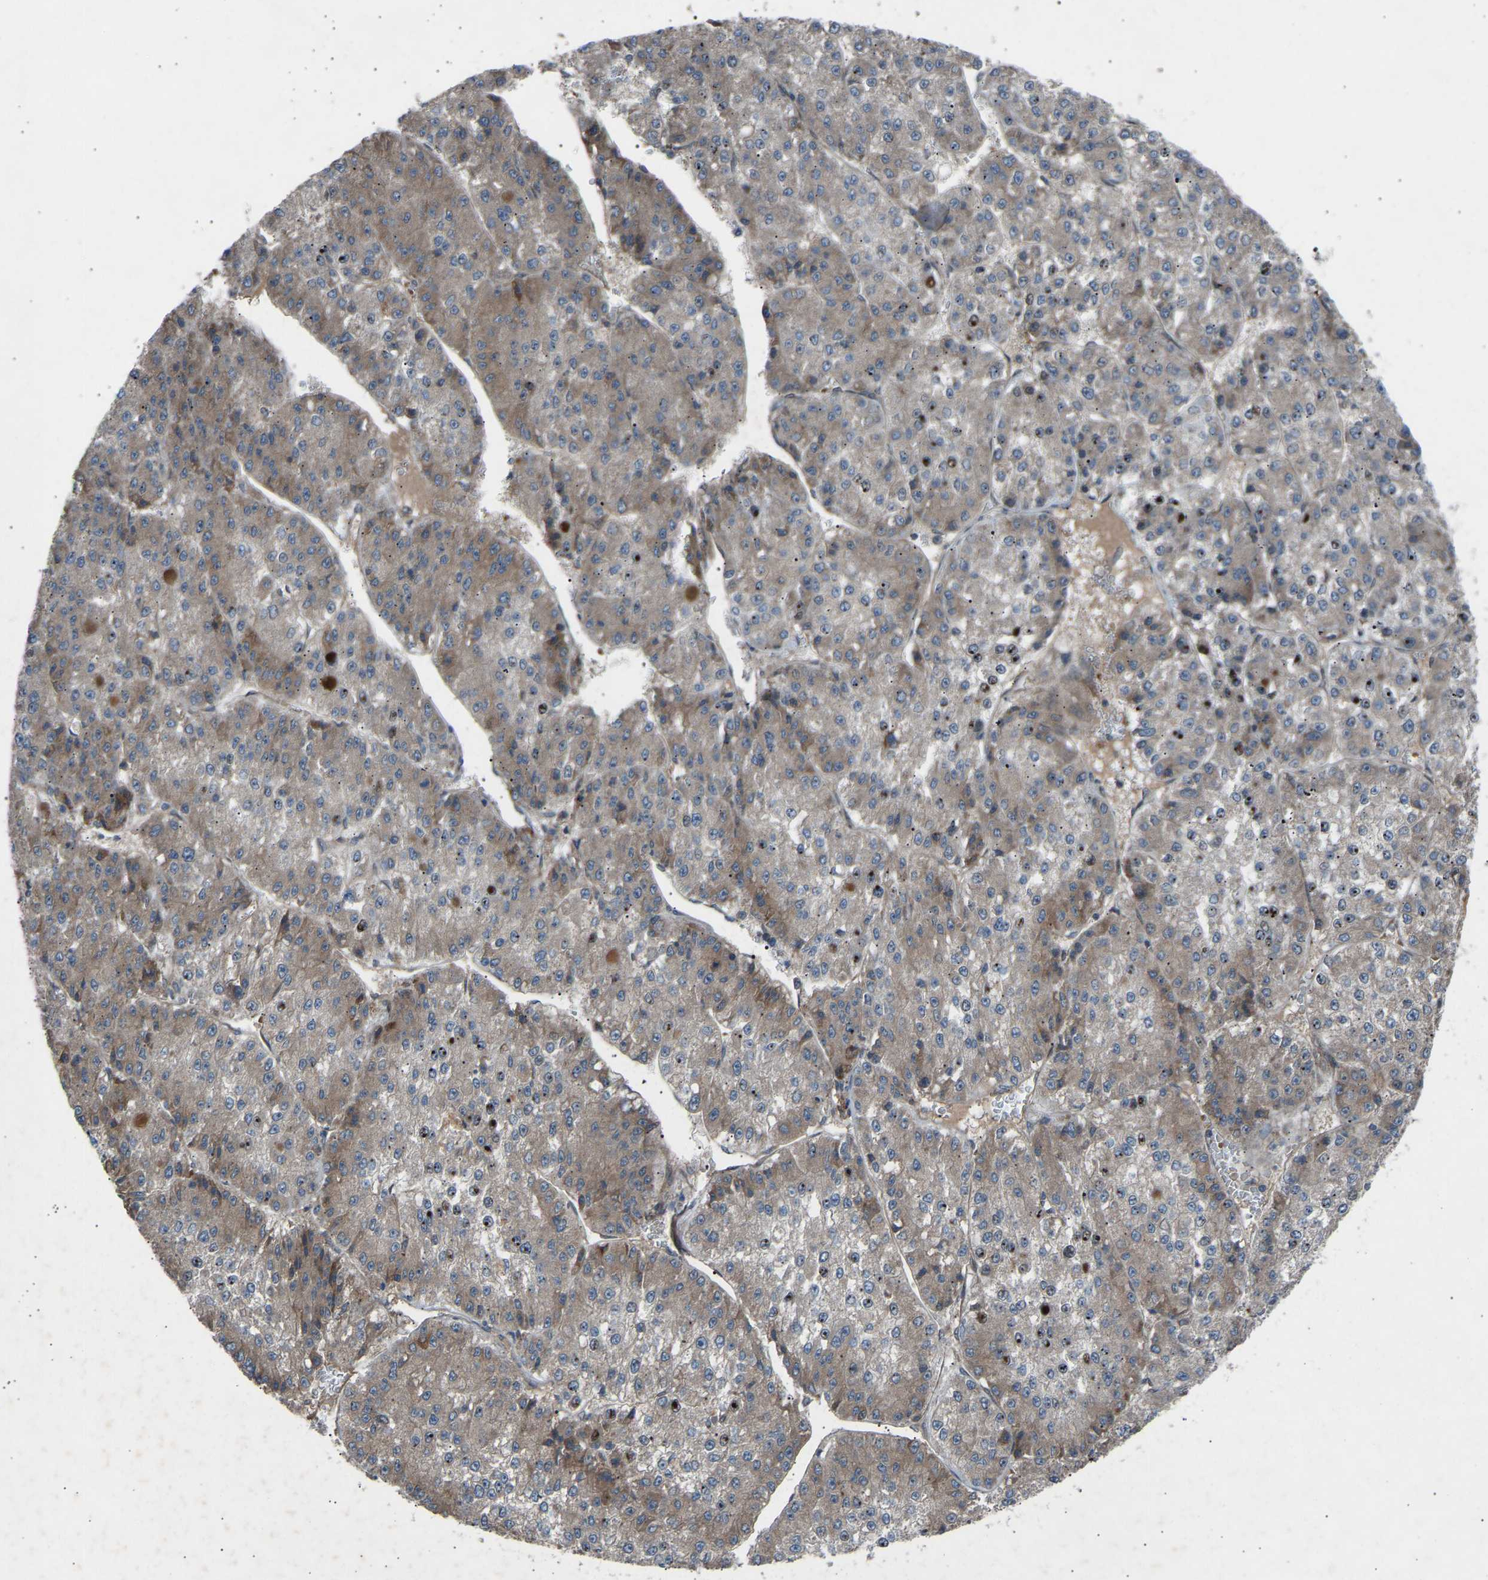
{"staining": {"intensity": "weak", "quantity": "<25%", "location": "cytoplasmic/membranous"}, "tissue": "liver cancer", "cell_type": "Tumor cells", "image_type": "cancer", "snomed": [{"axis": "morphology", "description": "Carcinoma, Hepatocellular, NOS"}, {"axis": "topography", "description": "Liver"}], "caption": "Liver hepatocellular carcinoma was stained to show a protein in brown. There is no significant positivity in tumor cells. (Stains: DAB (3,3'-diaminobenzidine) IHC with hematoxylin counter stain, Microscopy: brightfield microscopy at high magnification).", "gene": "GAS2L1", "patient": {"sex": "female", "age": 73}}